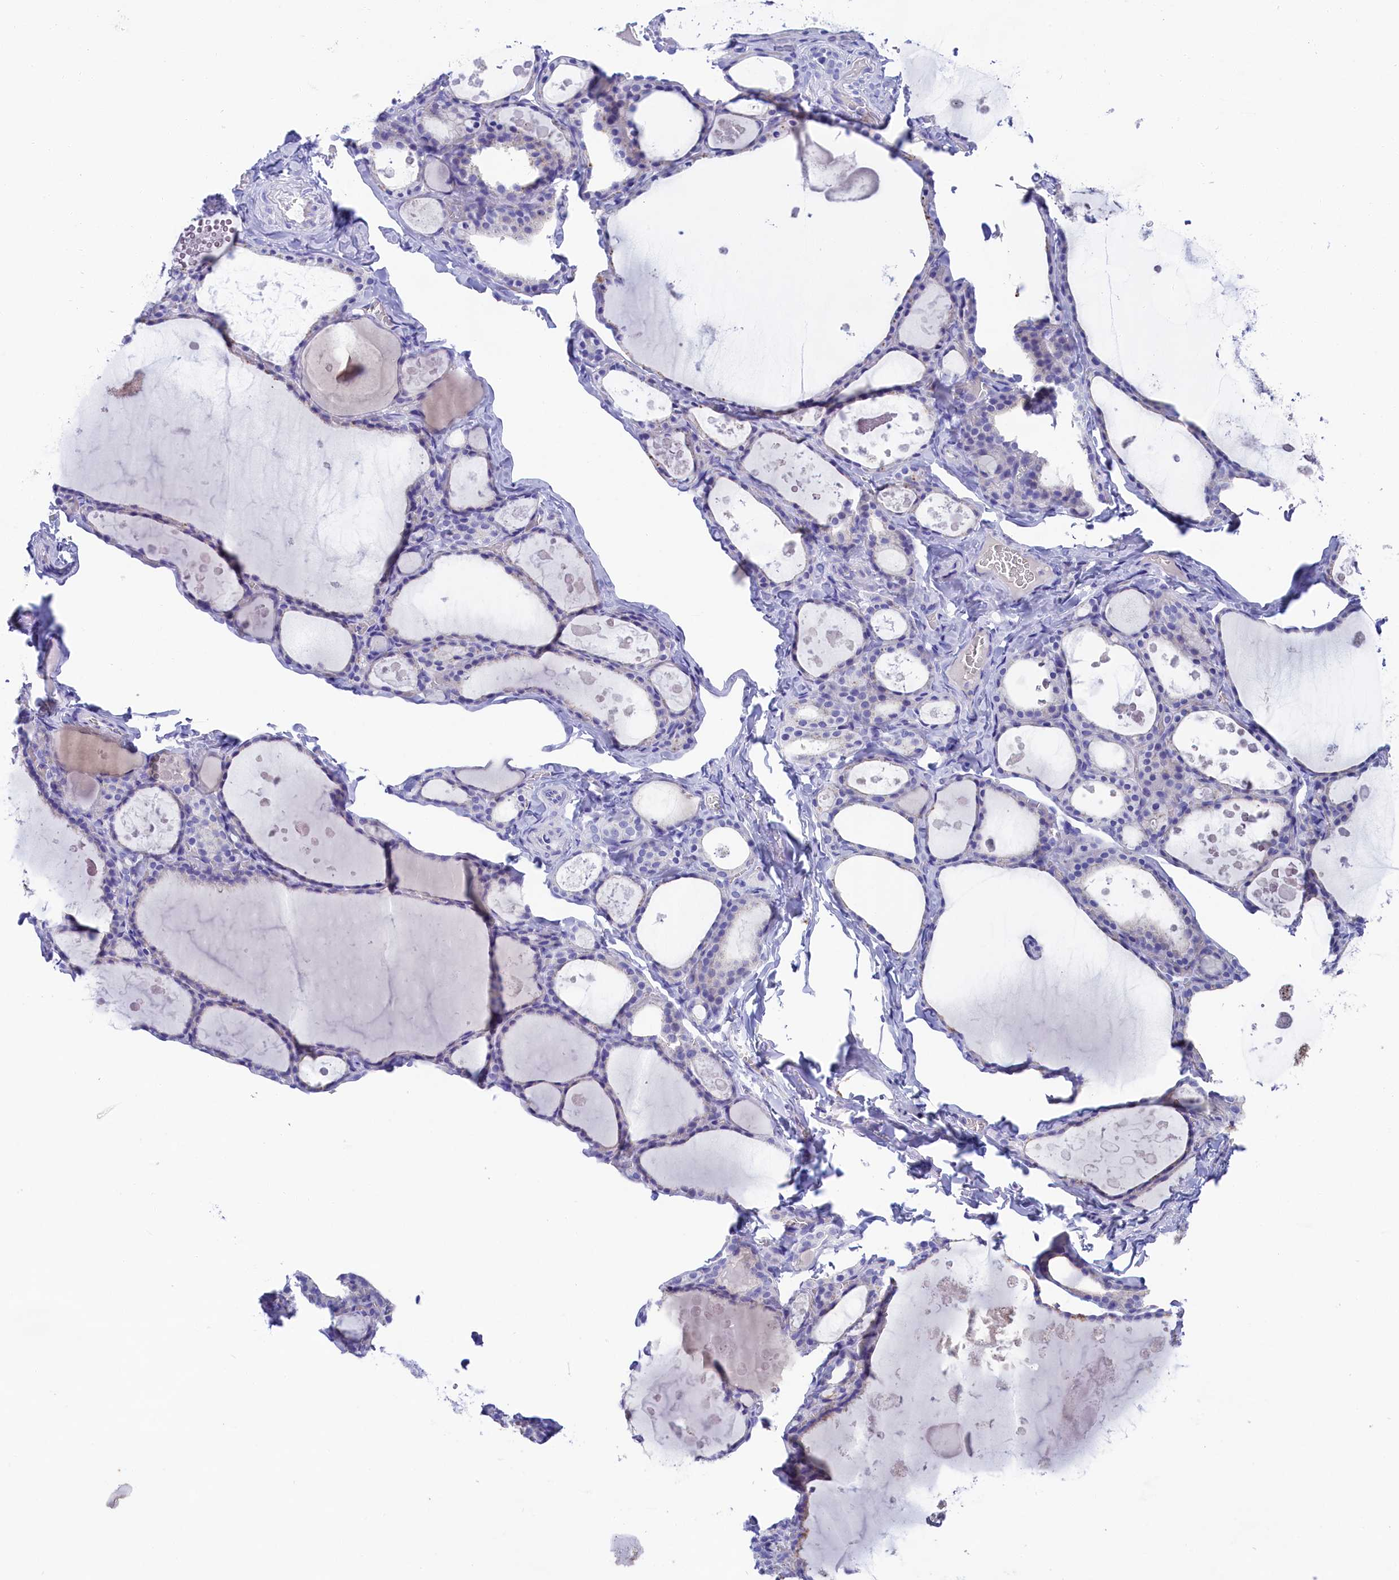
{"staining": {"intensity": "negative", "quantity": "none", "location": "none"}, "tissue": "thyroid gland", "cell_type": "Glandular cells", "image_type": "normal", "snomed": [{"axis": "morphology", "description": "Normal tissue, NOS"}, {"axis": "topography", "description": "Thyroid gland"}], "caption": "The immunohistochemistry image has no significant staining in glandular cells of thyroid gland.", "gene": "SULT2A1", "patient": {"sex": "male", "age": 56}}